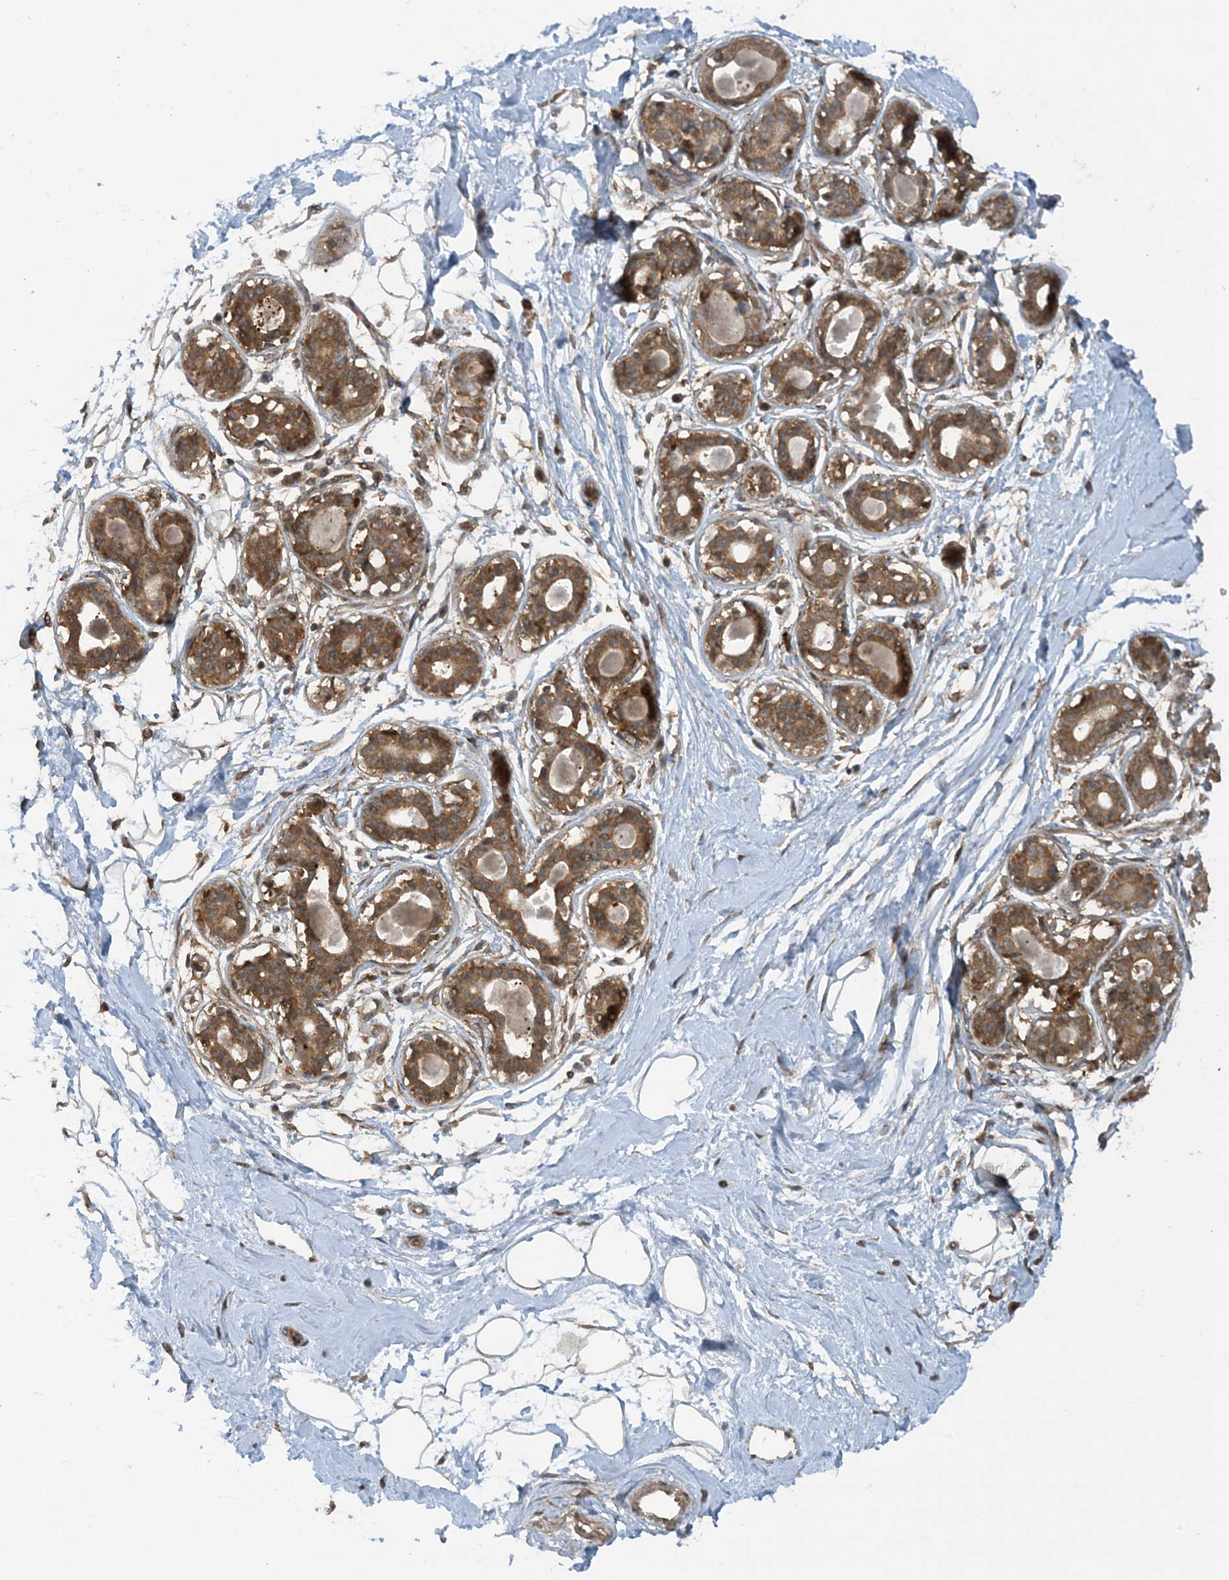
{"staining": {"intensity": "moderate", "quantity": ">75%", "location": "cytoplasmic/membranous,nuclear"}, "tissue": "breast", "cell_type": "Adipocytes", "image_type": "normal", "snomed": [{"axis": "morphology", "description": "Normal tissue, NOS"}, {"axis": "topography", "description": "Breast"}], "caption": "Moderate cytoplasmic/membranous,nuclear expression is appreciated in approximately >75% of adipocytes in unremarkable breast.", "gene": "STAM2", "patient": {"sex": "female", "age": 45}}